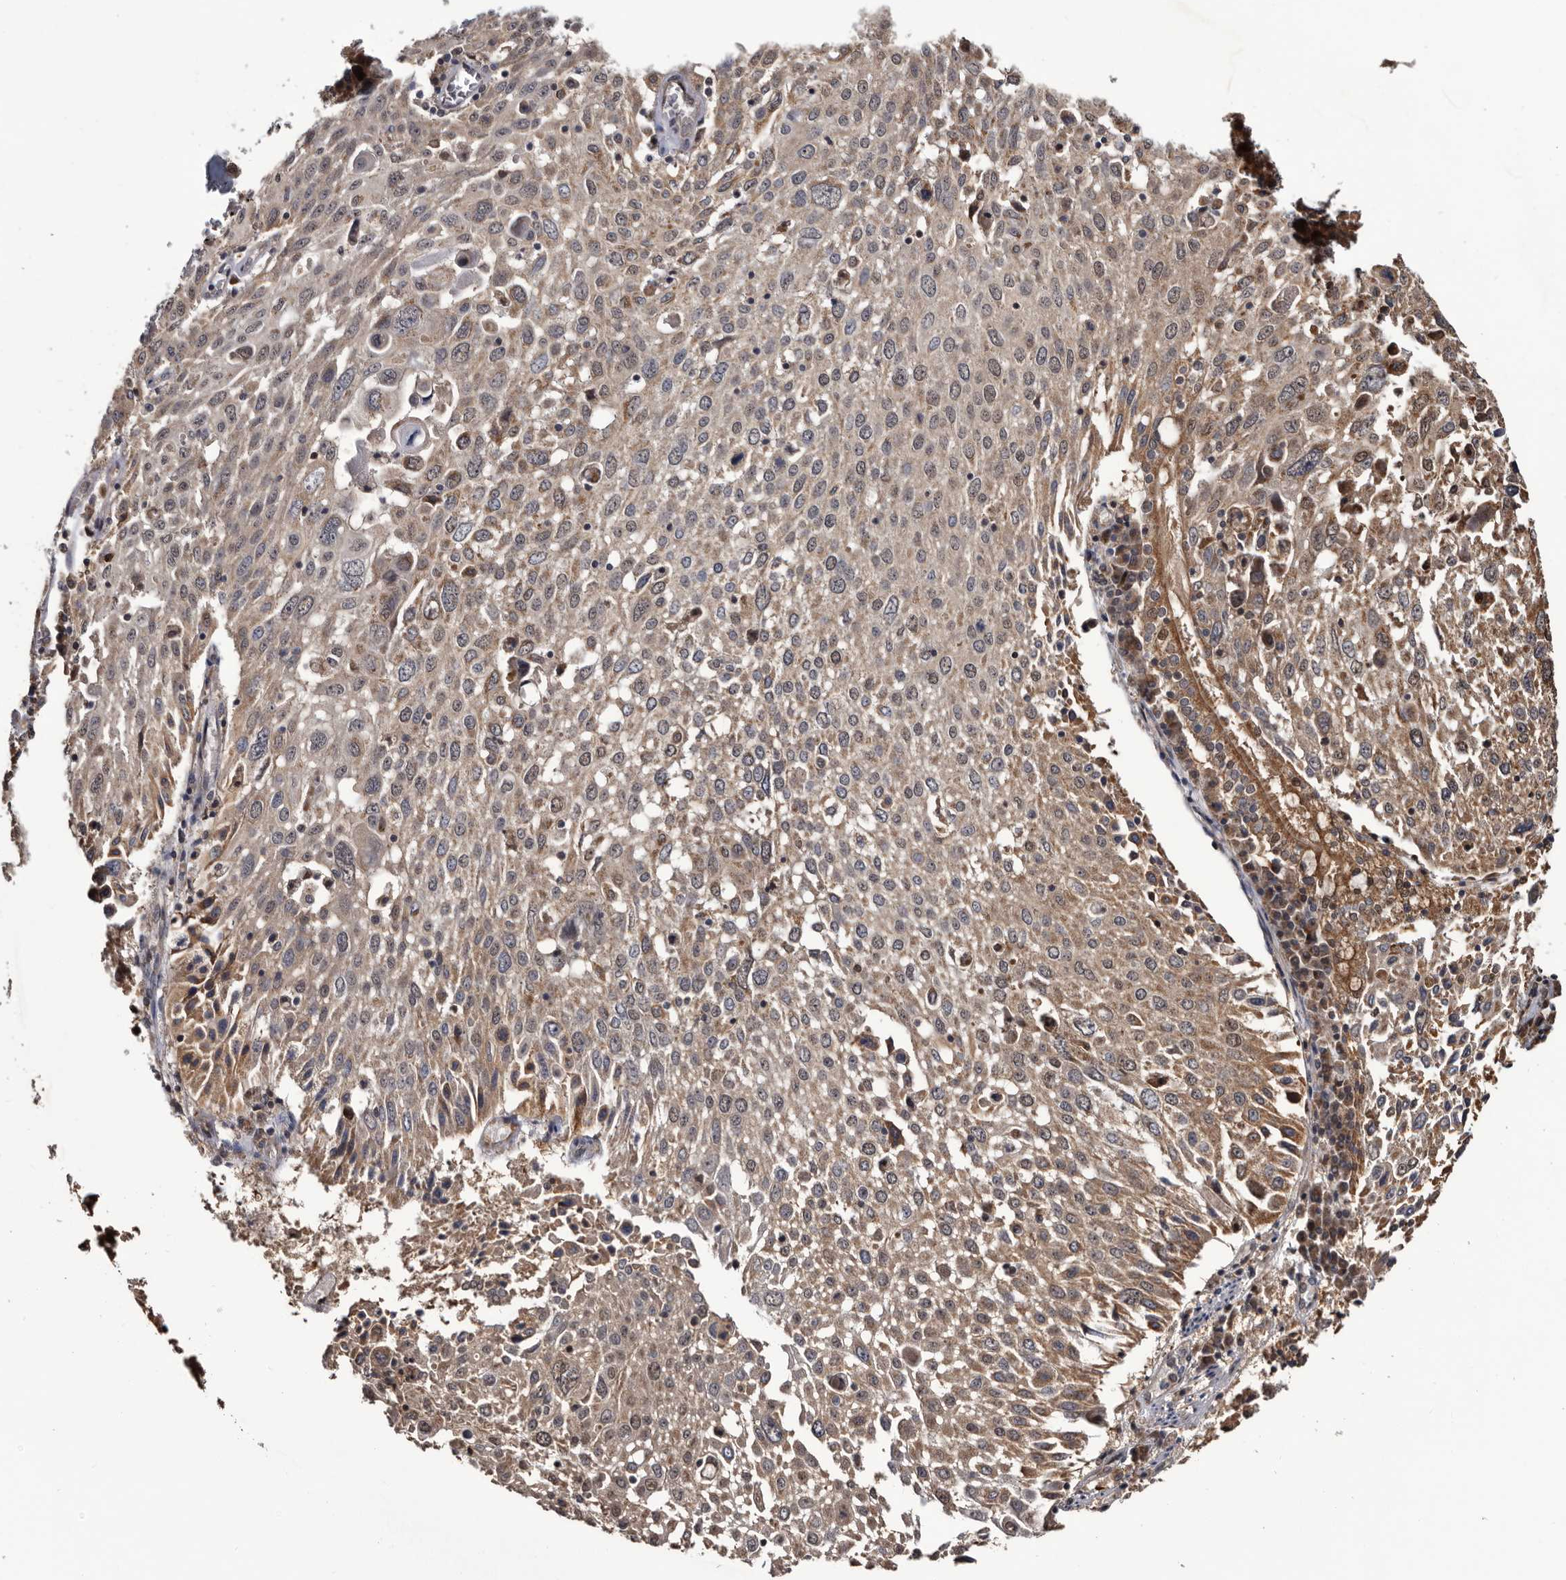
{"staining": {"intensity": "weak", "quantity": ">75%", "location": "cytoplasmic/membranous"}, "tissue": "lung cancer", "cell_type": "Tumor cells", "image_type": "cancer", "snomed": [{"axis": "morphology", "description": "Squamous cell carcinoma, NOS"}, {"axis": "topography", "description": "Lung"}], "caption": "IHC photomicrograph of neoplastic tissue: squamous cell carcinoma (lung) stained using immunohistochemistry (IHC) exhibits low levels of weak protein expression localized specifically in the cytoplasmic/membranous of tumor cells, appearing as a cytoplasmic/membranous brown color.", "gene": "TTI2", "patient": {"sex": "male", "age": 65}}